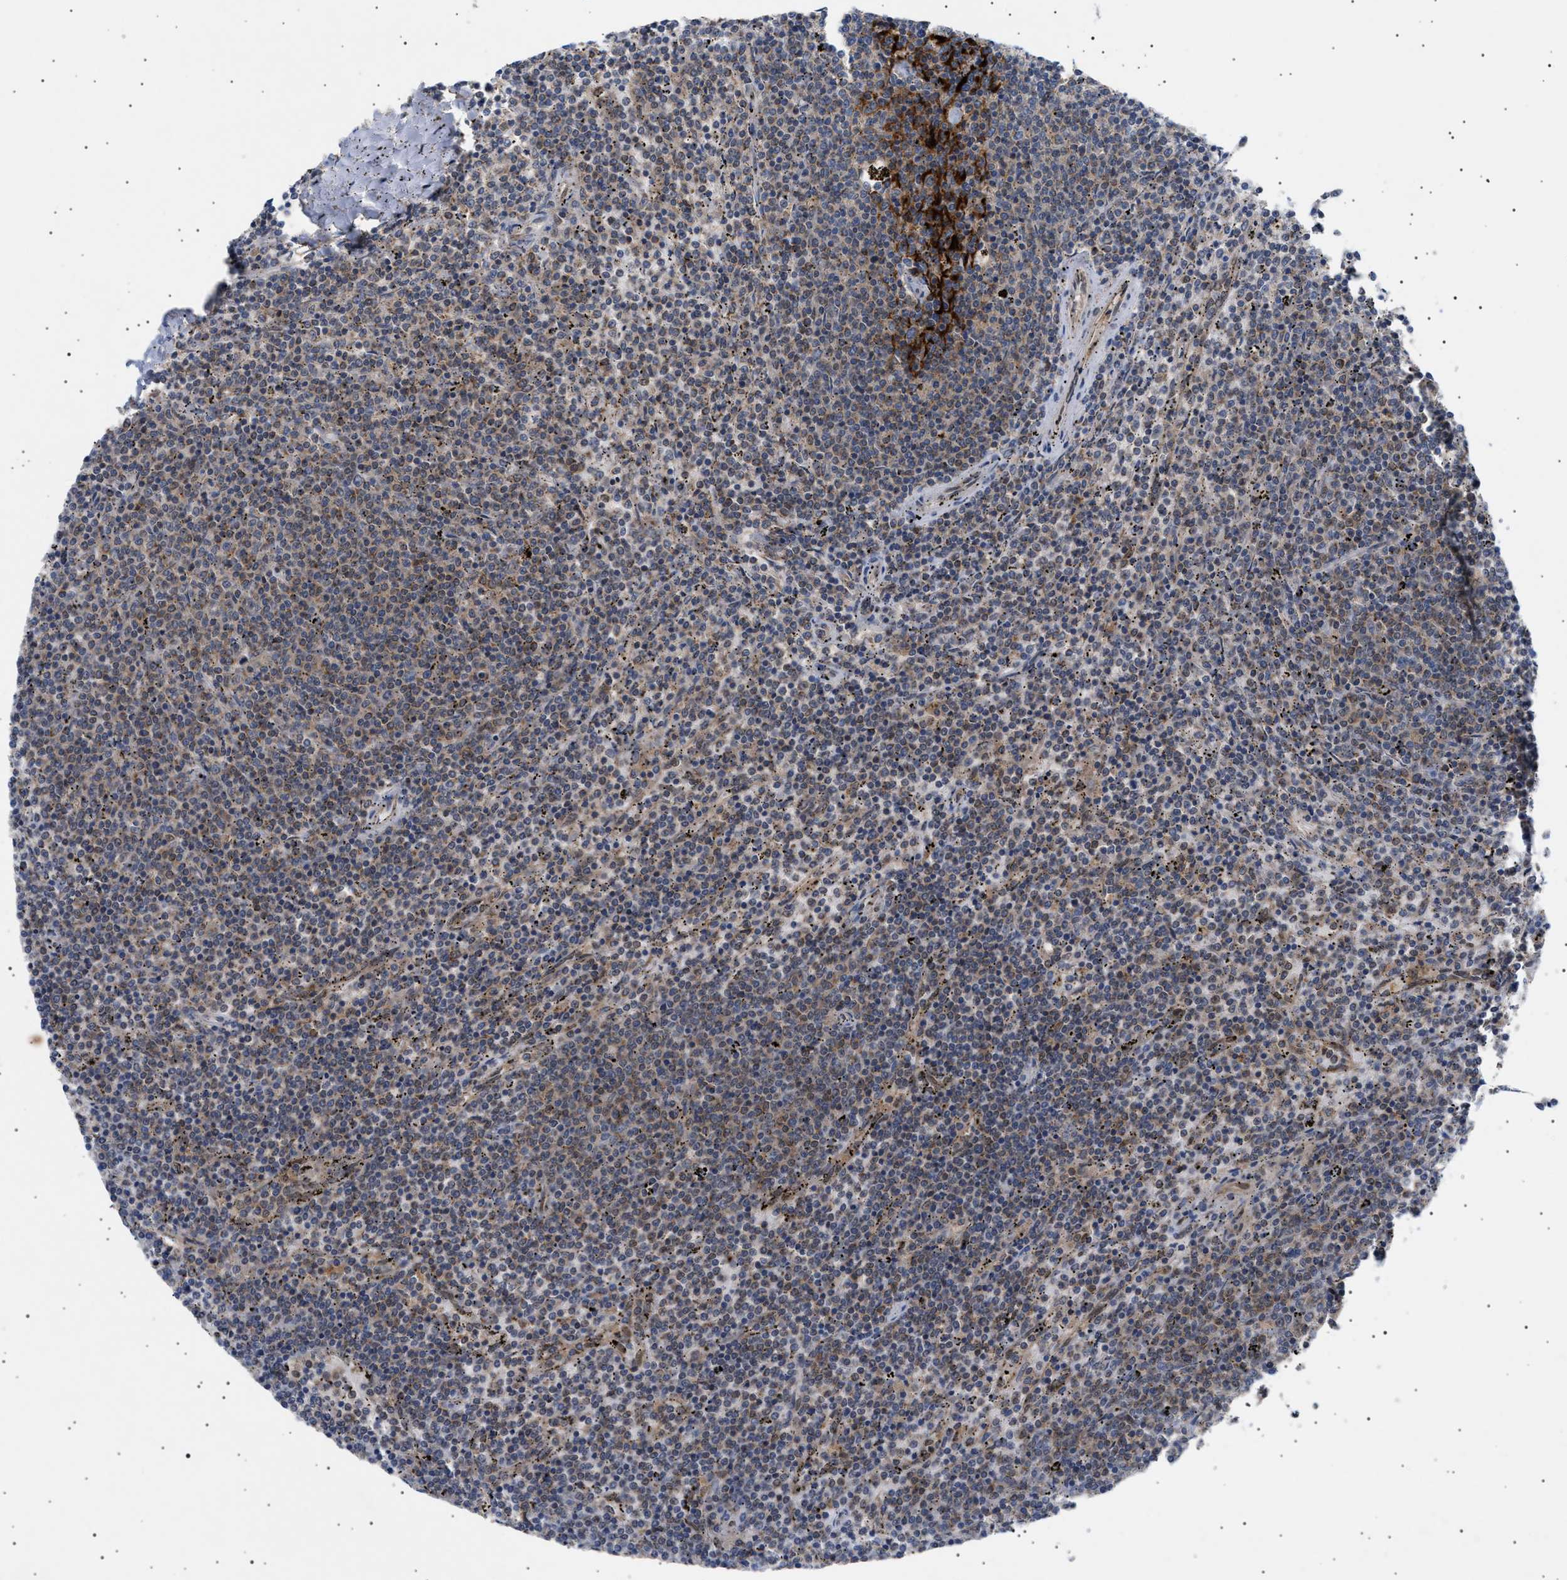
{"staining": {"intensity": "strong", "quantity": "25%-75%", "location": "cytoplasmic/membranous"}, "tissue": "lymphoma", "cell_type": "Tumor cells", "image_type": "cancer", "snomed": [{"axis": "morphology", "description": "Malignant lymphoma, non-Hodgkin's type, Low grade"}, {"axis": "topography", "description": "Spleen"}], "caption": "Tumor cells reveal high levels of strong cytoplasmic/membranous expression in approximately 25%-75% of cells in lymphoma. Using DAB (brown) and hematoxylin (blue) stains, captured at high magnification using brightfield microscopy.", "gene": "SIRT5", "patient": {"sex": "female", "age": 50}}